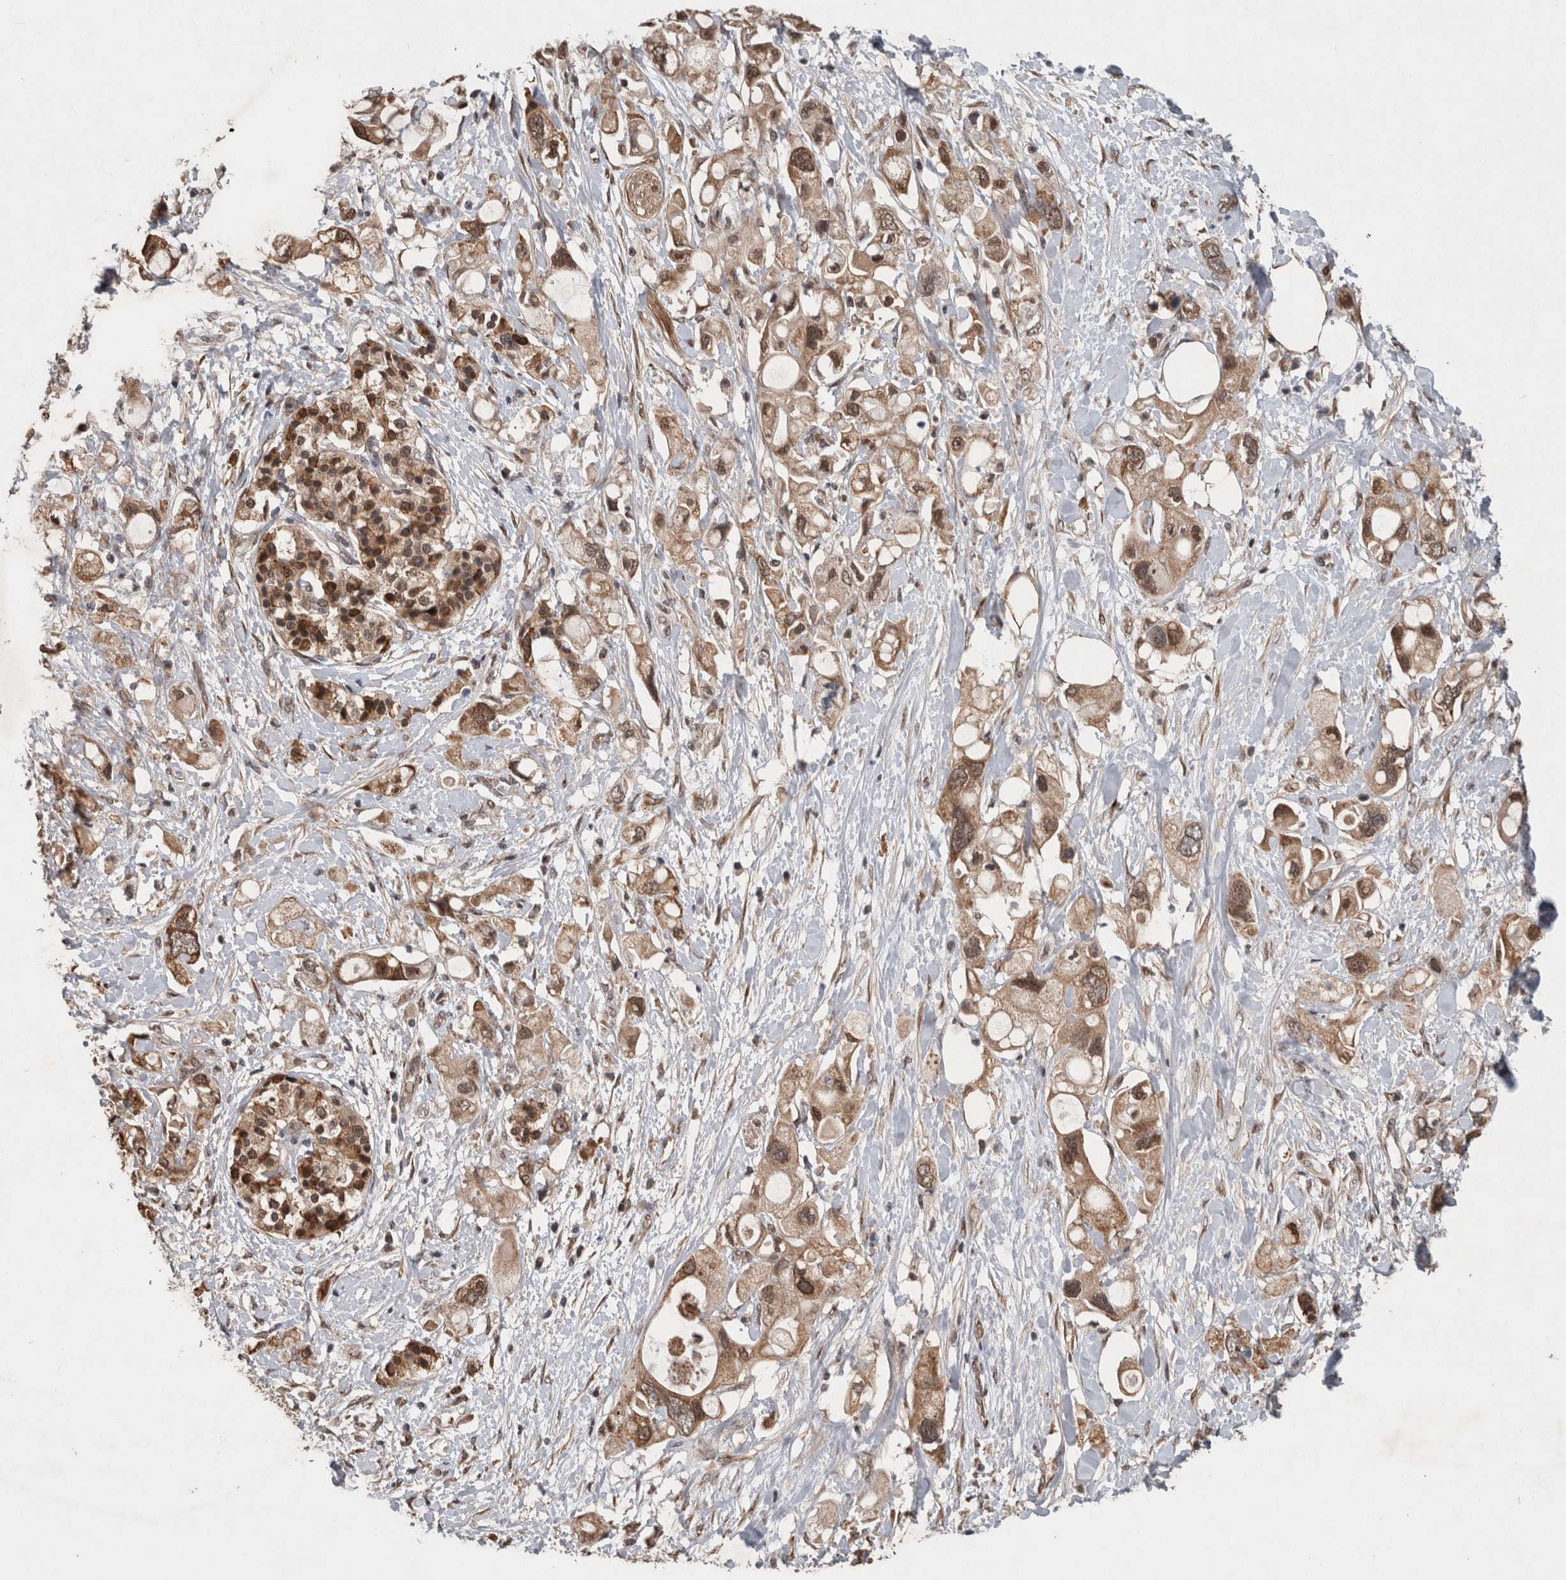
{"staining": {"intensity": "moderate", "quantity": ">75%", "location": "cytoplasmic/membranous,nuclear"}, "tissue": "pancreatic cancer", "cell_type": "Tumor cells", "image_type": "cancer", "snomed": [{"axis": "morphology", "description": "Adenocarcinoma, NOS"}, {"axis": "topography", "description": "Pancreas"}], "caption": "Moderate cytoplasmic/membranous and nuclear positivity is seen in approximately >75% of tumor cells in adenocarcinoma (pancreatic).", "gene": "GIMAP6", "patient": {"sex": "female", "age": 56}}